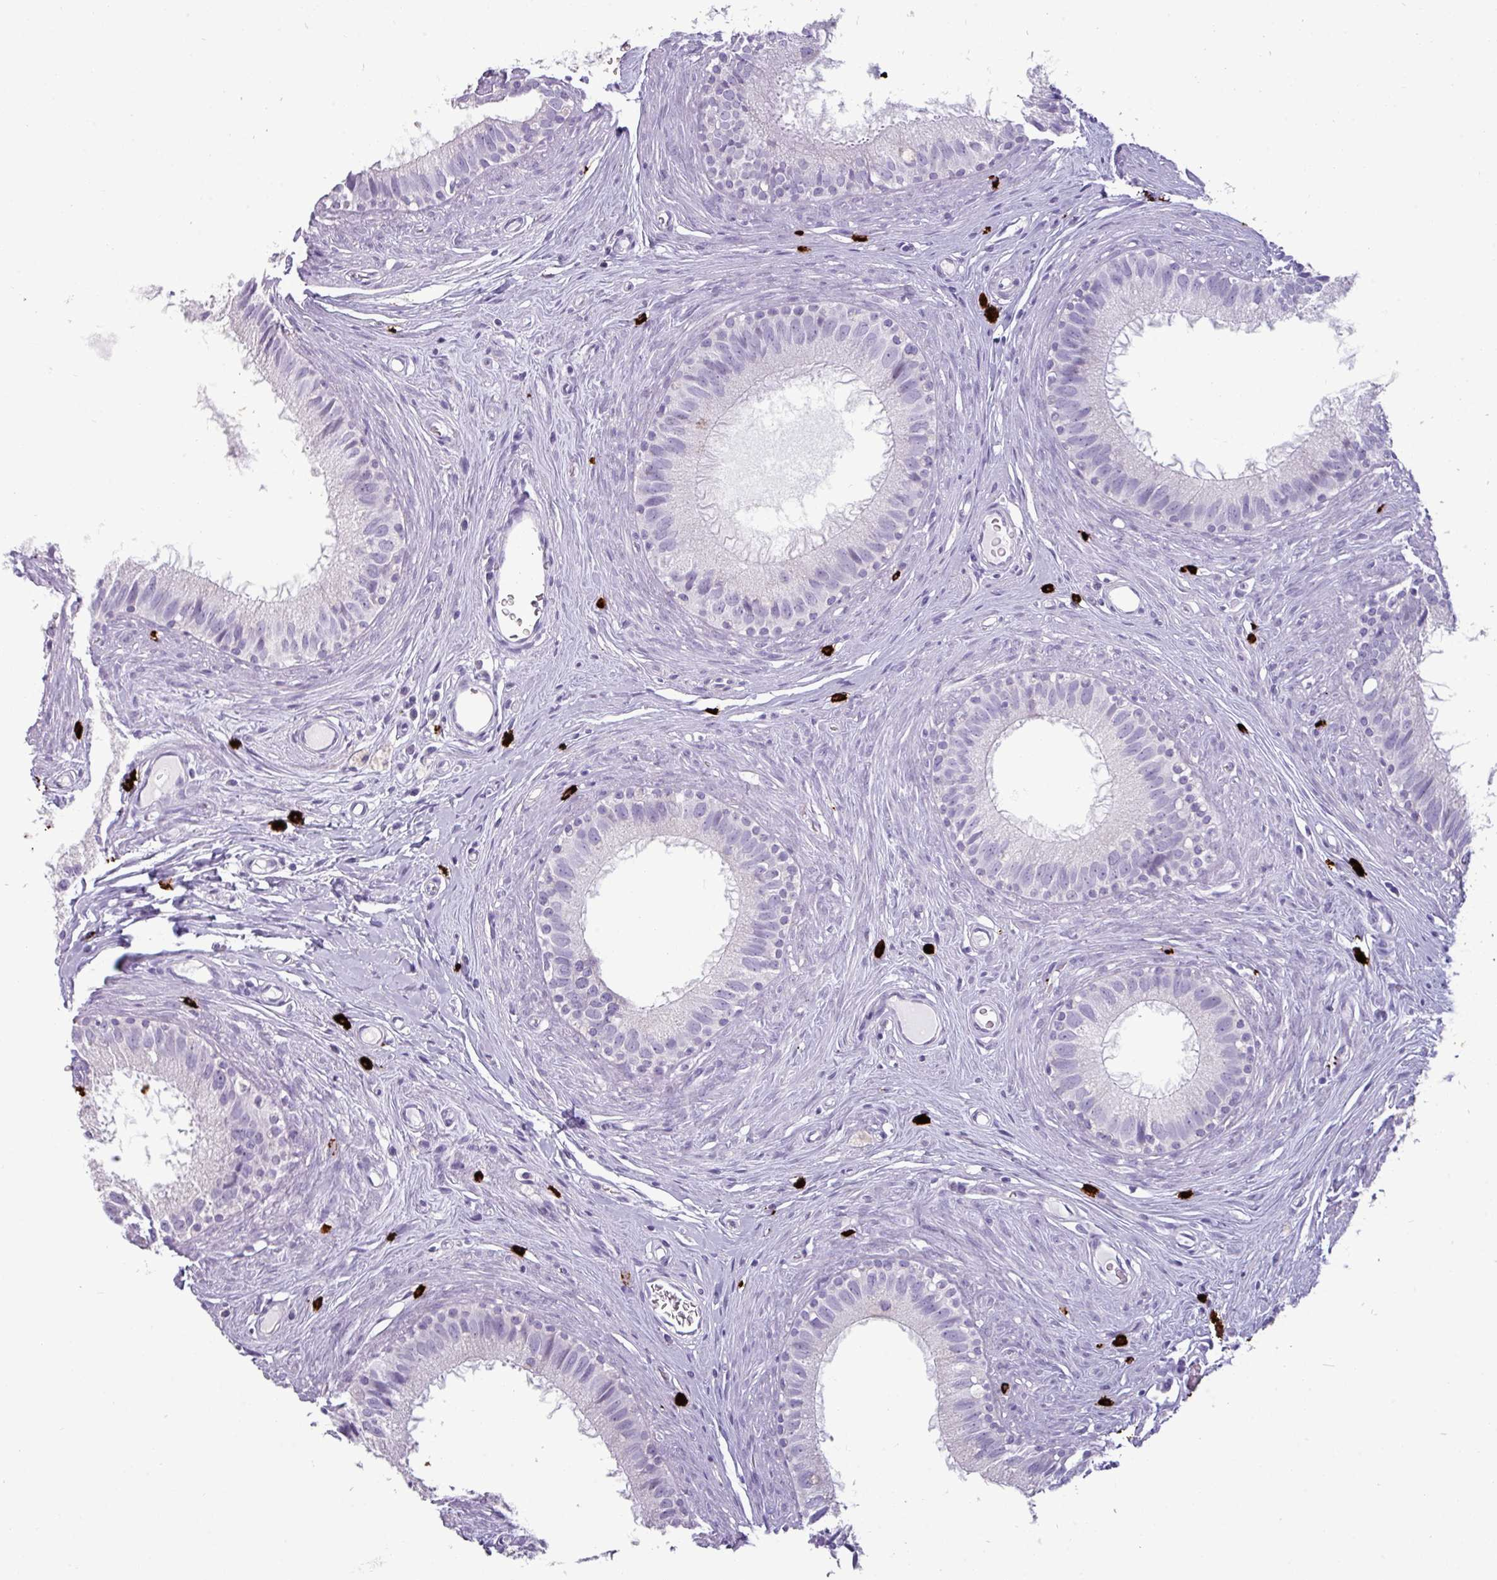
{"staining": {"intensity": "negative", "quantity": "none", "location": "none"}, "tissue": "epididymis", "cell_type": "Glandular cells", "image_type": "normal", "snomed": [{"axis": "morphology", "description": "Normal tissue, NOS"}, {"axis": "topography", "description": "Epididymis"}], "caption": "This is a histopathology image of immunohistochemistry (IHC) staining of benign epididymis, which shows no expression in glandular cells.", "gene": "TRIM39", "patient": {"sex": "male", "age": 80}}